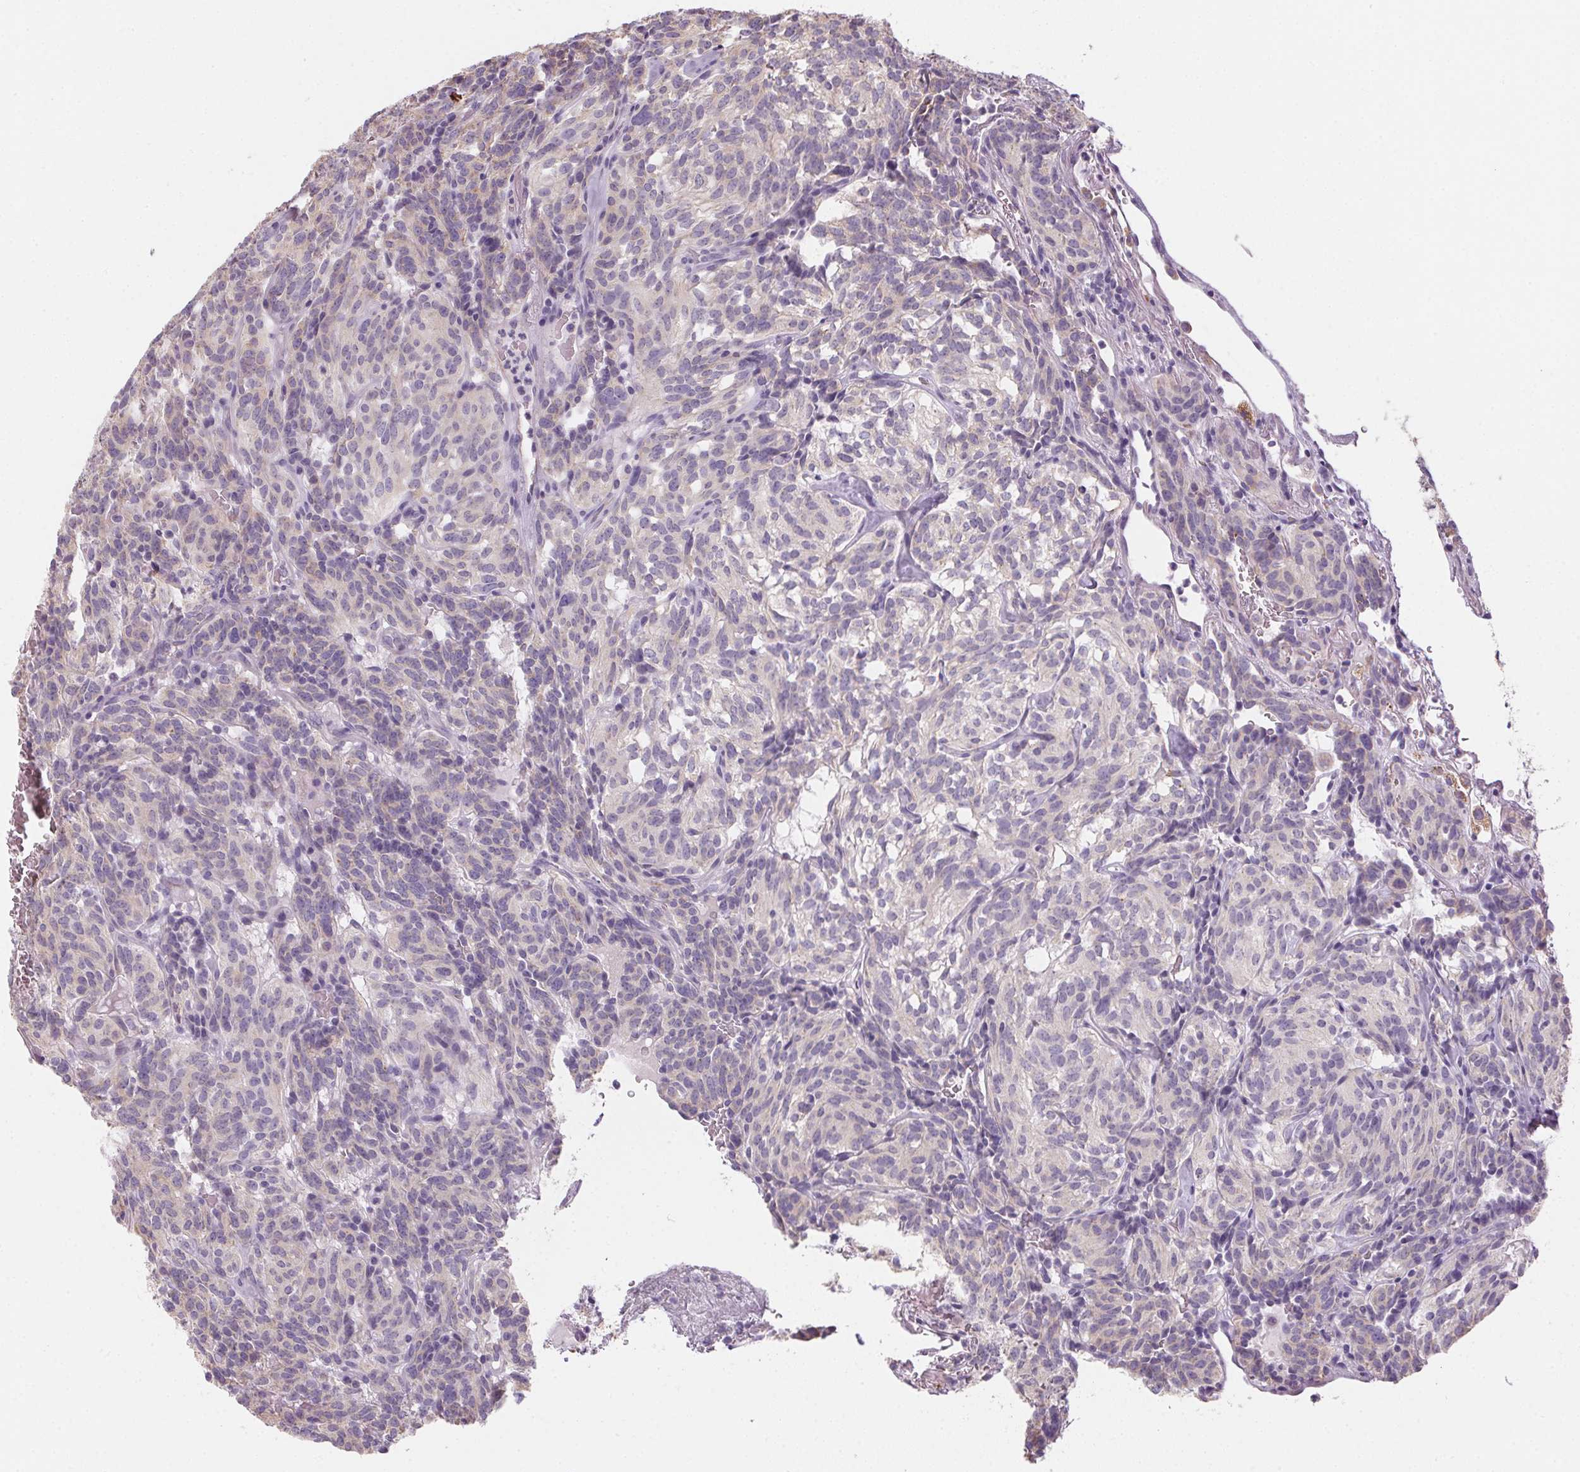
{"staining": {"intensity": "weak", "quantity": "<25%", "location": "cytoplasmic/membranous"}, "tissue": "carcinoid", "cell_type": "Tumor cells", "image_type": "cancer", "snomed": [{"axis": "morphology", "description": "Carcinoid, malignant, NOS"}, {"axis": "topography", "description": "Lung"}], "caption": "Immunohistochemical staining of human carcinoid (malignant) shows no significant expression in tumor cells.", "gene": "SMYD1", "patient": {"sex": "female", "age": 61}}